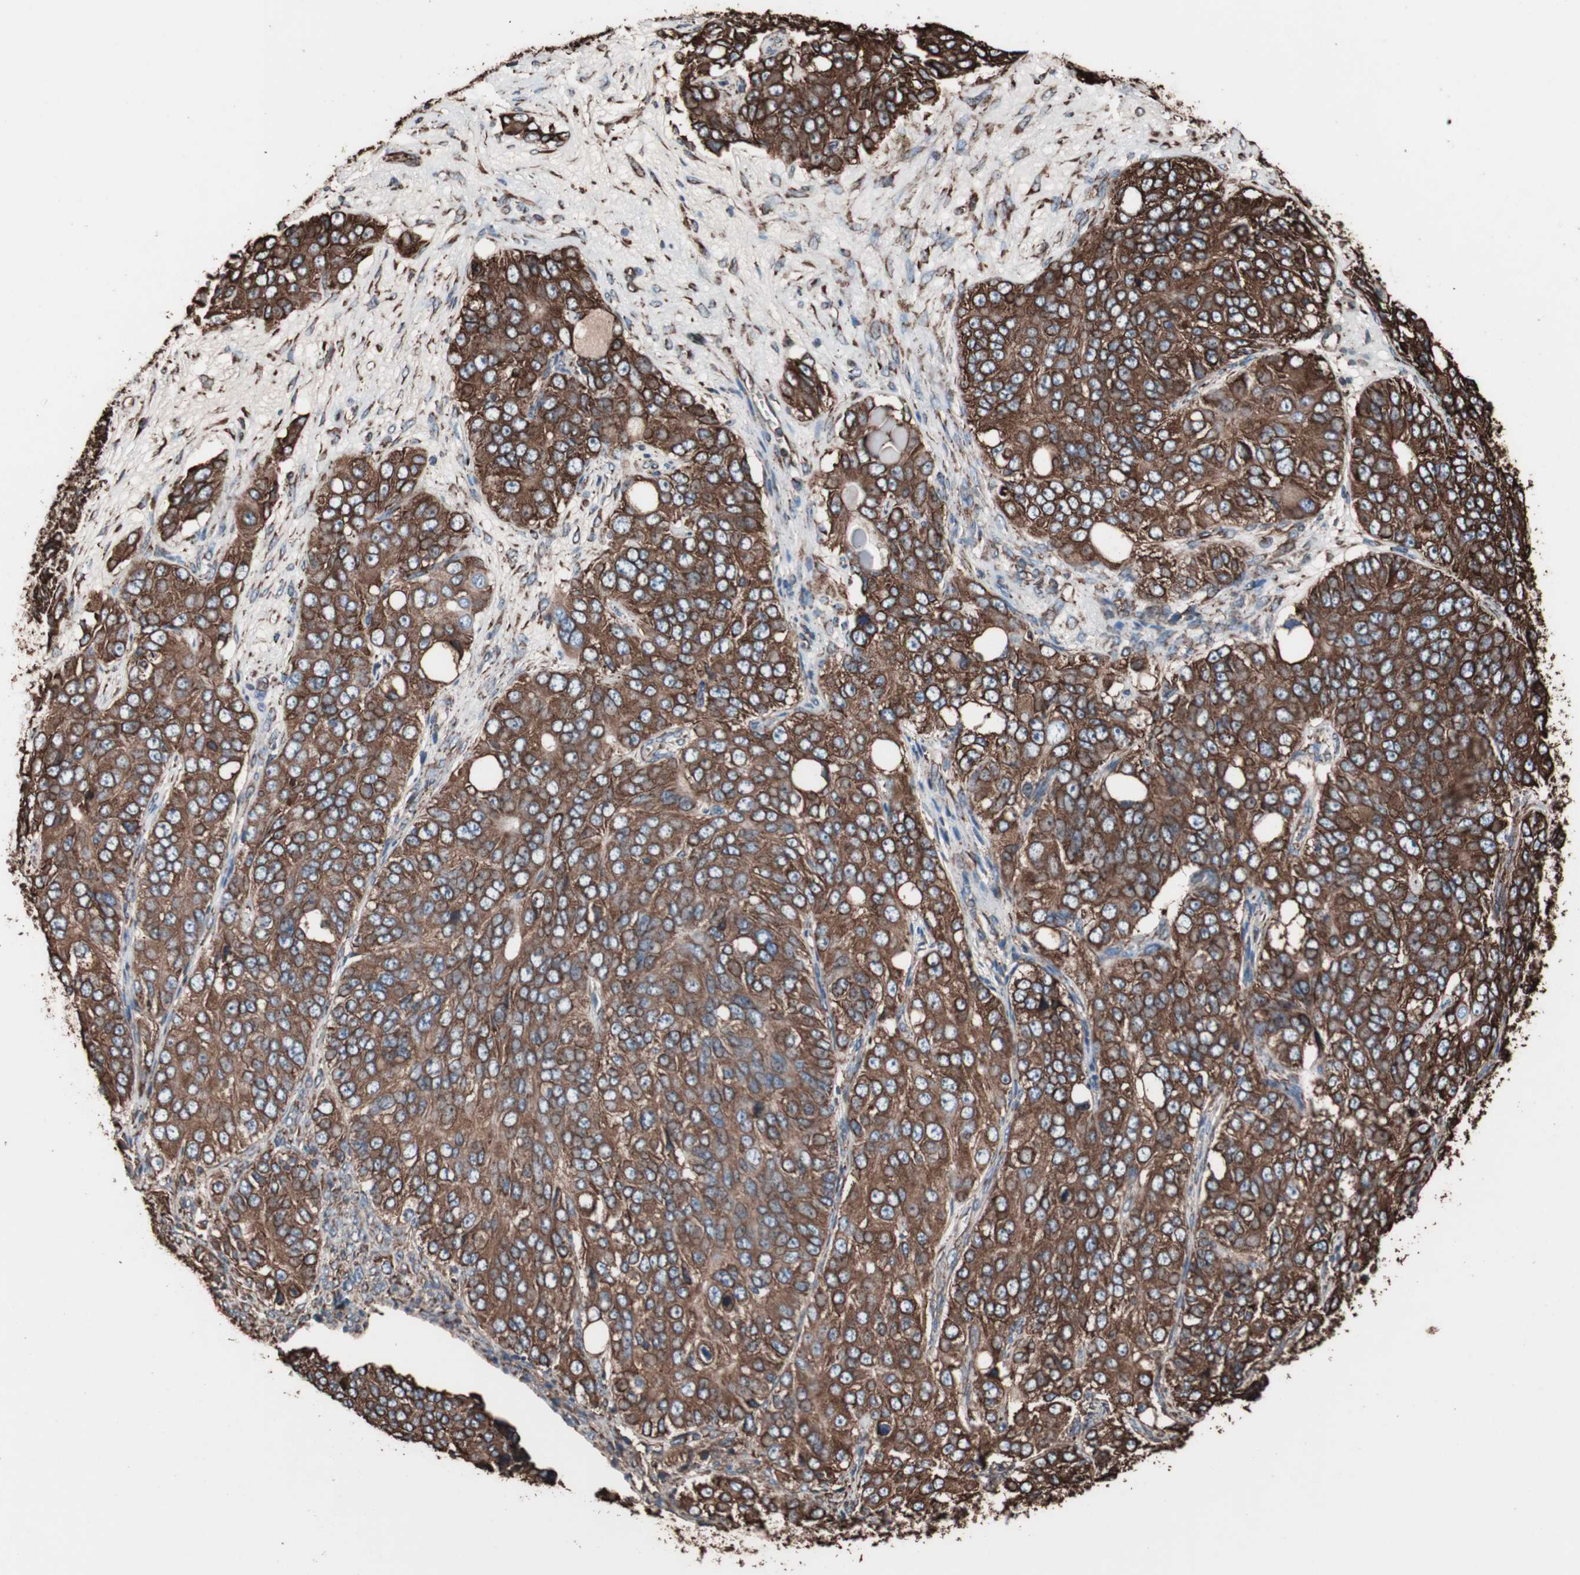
{"staining": {"intensity": "strong", "quantity": ">75%", "location": "cytoplasmic/membranous"}, "tissue": "ovarian cancer", "cell_type": "Tumor cells", "image_type": "cancer", "snomed": [{"axis": "morphology", "description": "Carcinoma, endometroid"}, {"axis": "topography", "description": "Ovary"}], "caption": "Protein staining by IHC exhibits strong cytoplasmic/membranous staining in about >75% of tumor cells in endometroid carcinoma (ovarian).", "gene": "HSP90B1", "patient": {"sex": "female", "age": 51}}